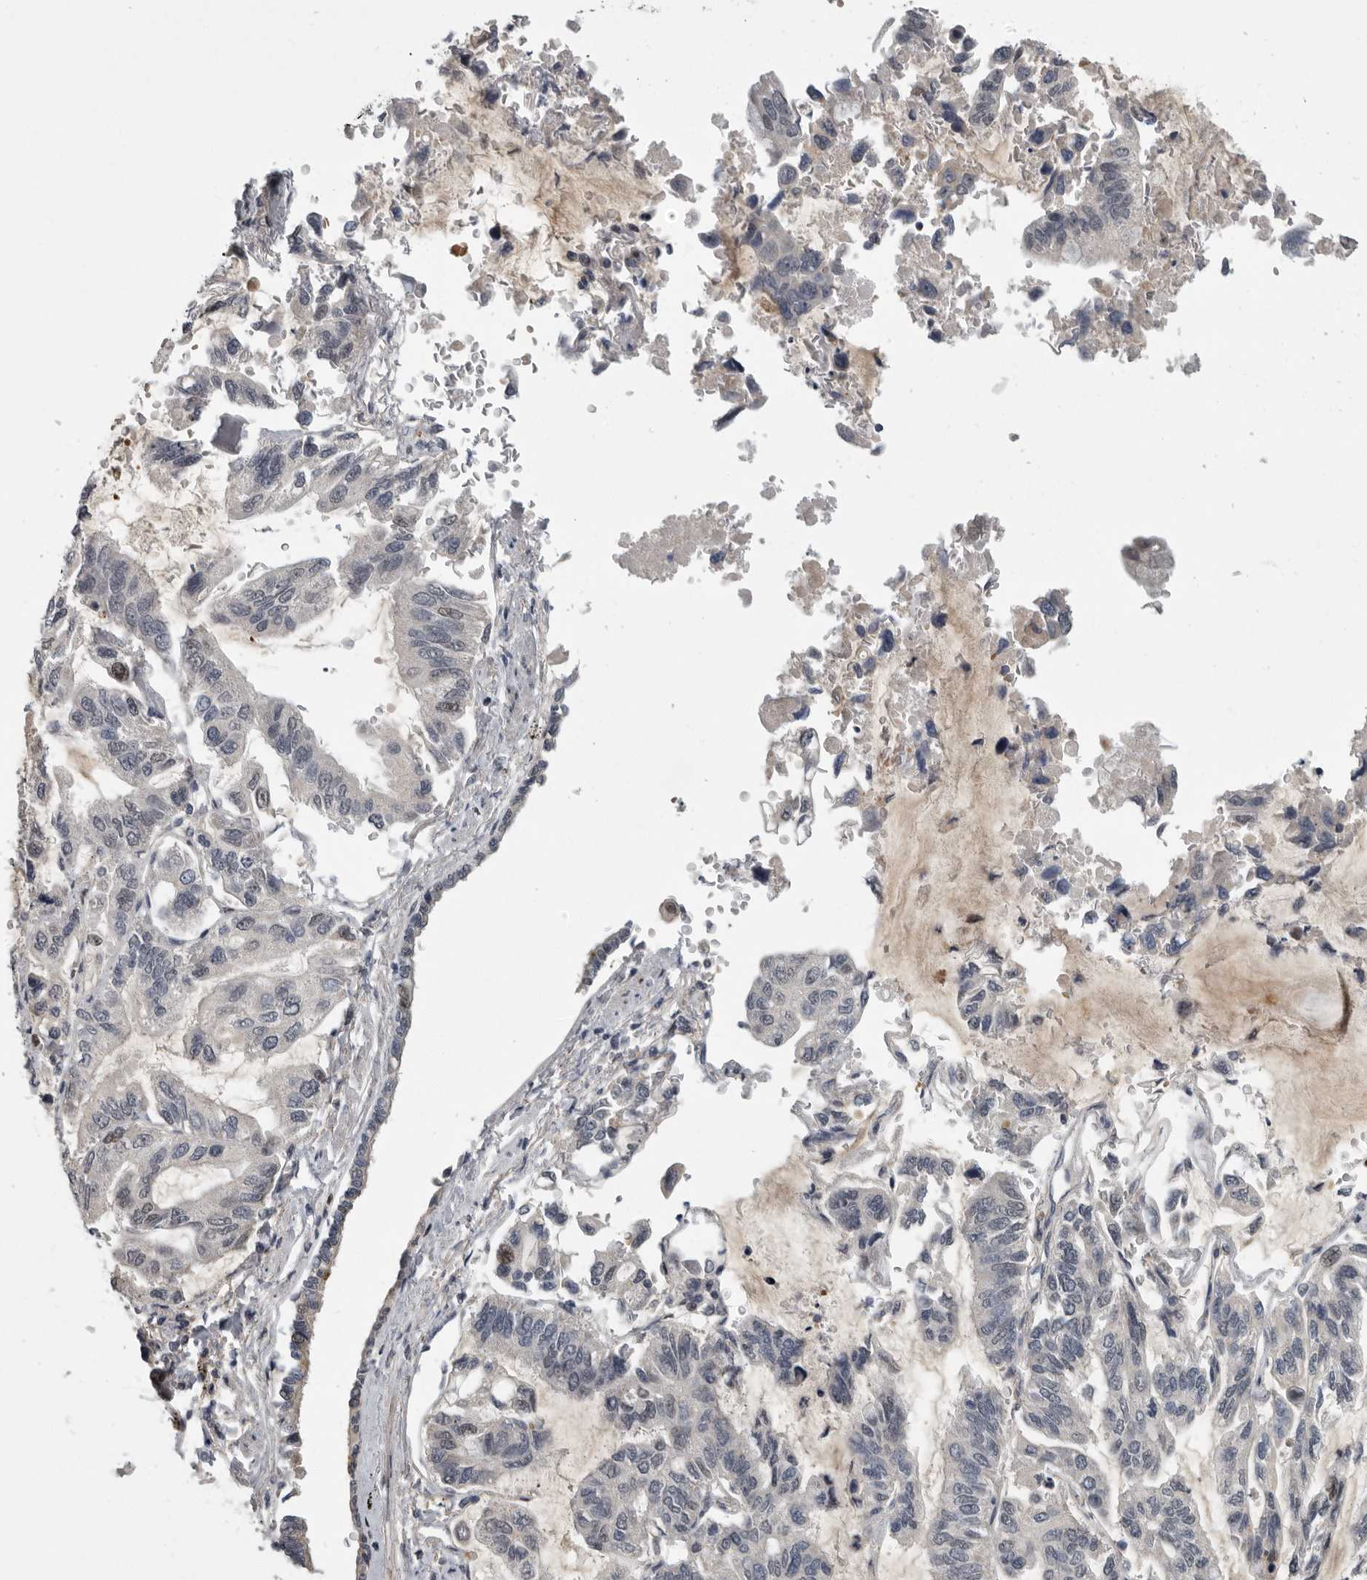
{"staining": {"intensity": "negative", "quantity": "none", "location": "none"}, "tissue": "lung cancer", "cell_type": "Tumor cells", "image_type": "cancer", "snomed": [{"axis": "morphology", "description": "Adenocarcinoma, NOS"}, {"axis": "topography", "description": "Lung"}], "caption": "Immunohistochemistry image of neoplastic tissue: lung adenocarcinoma stained with DAB shows no significant protein positivity in tumor cells.", "gene": "PDE7A", "patient": {"sex": "male", "age": 64}}